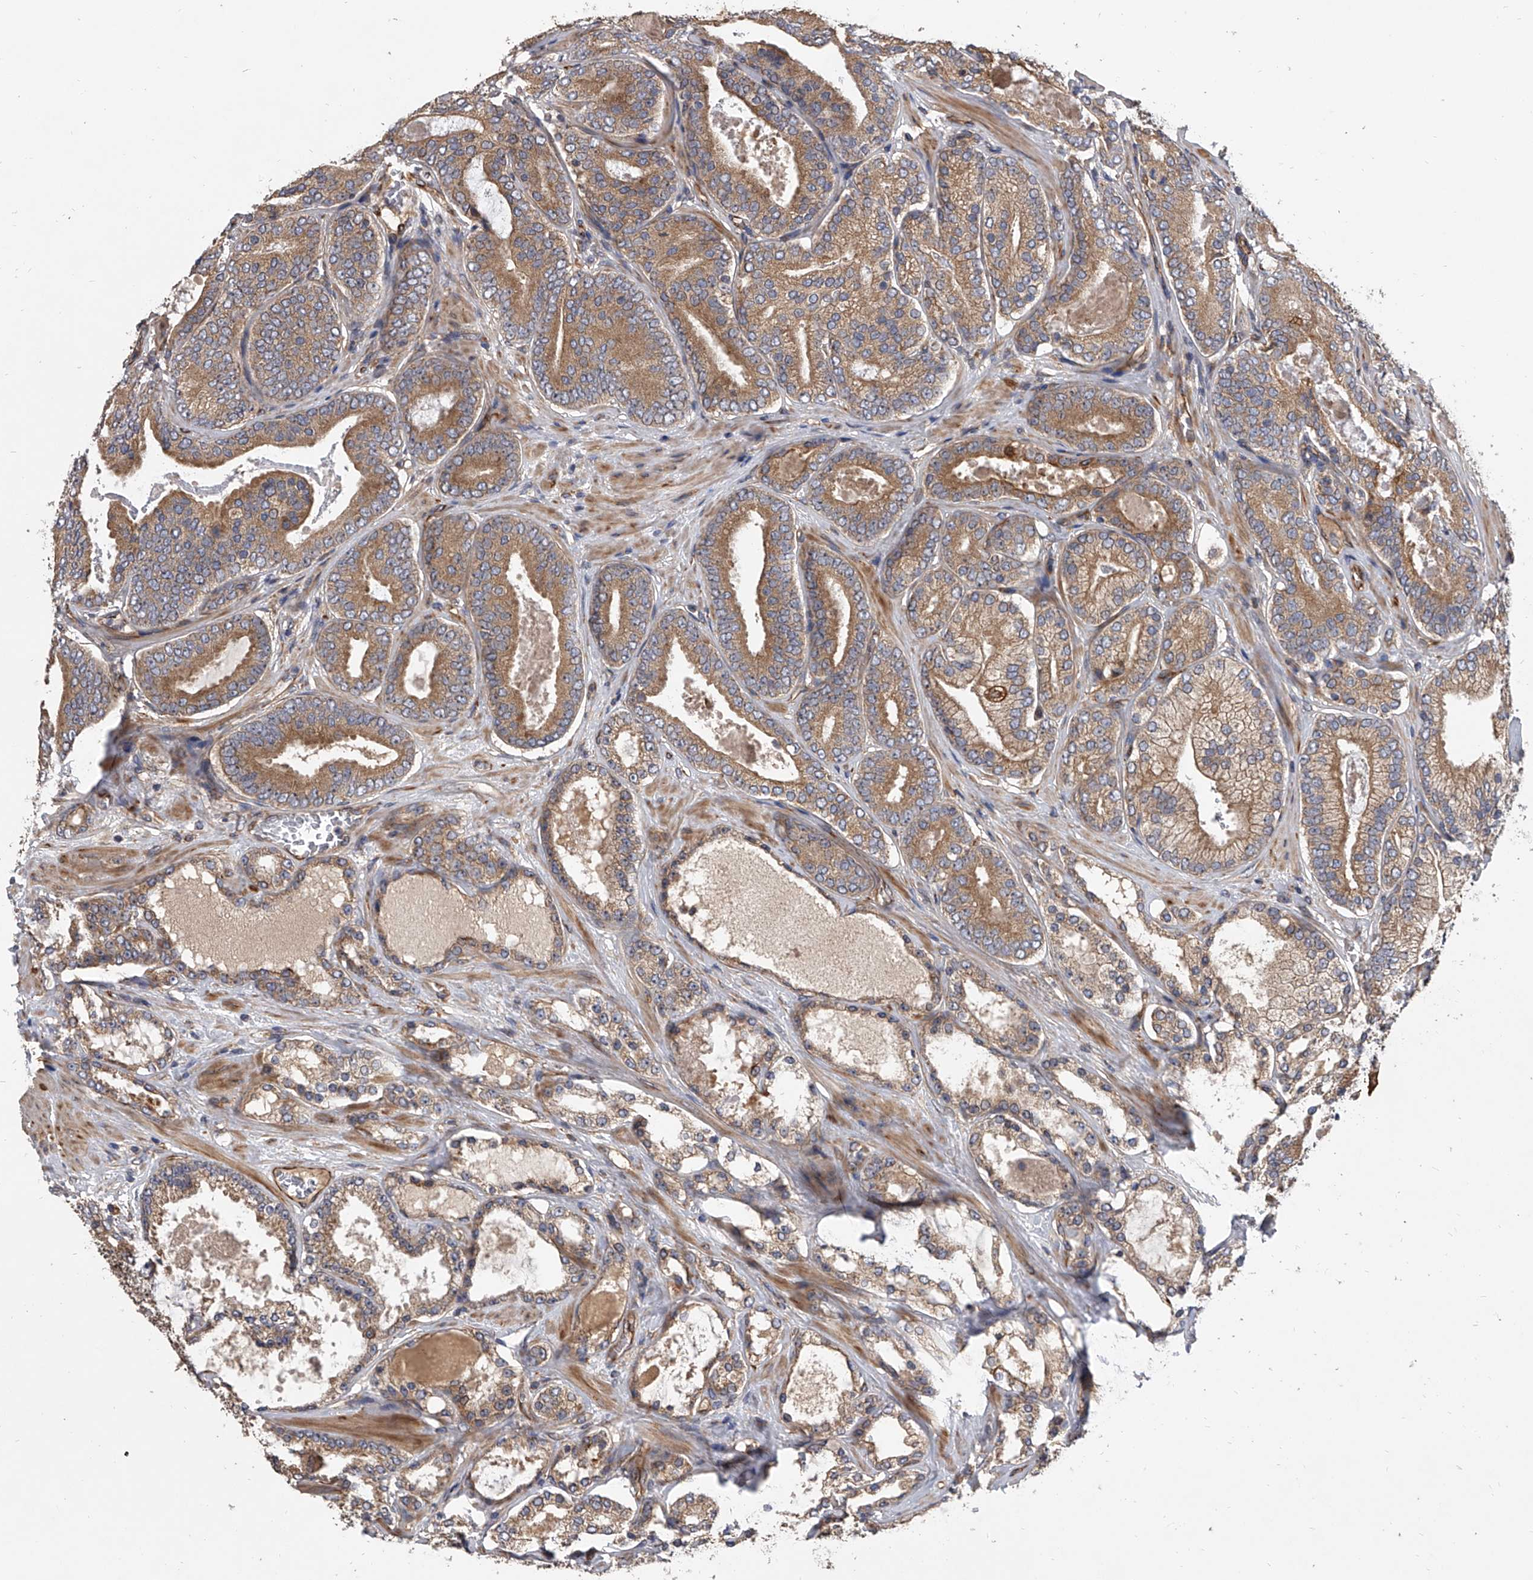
{"staining": {"intensity": "moderate", "quantity": ">75%", "location": "cytoplasmic/membranous"}, "tissue": "prostate cancer", "cell_type": "Tumor cells", "image_type": "cancer", "snomed": [{"axis": "morphology", "description": "Adenocarcinoma, High grade"}, {"axis": "topography", "description": "Prostate"}], "caption": "Human prostate cancer stained with a protein marker demonstrates moderate staining in tumor cells.", "gene": "EXOC4", "patient": {"sex": "male", "age": 60}}